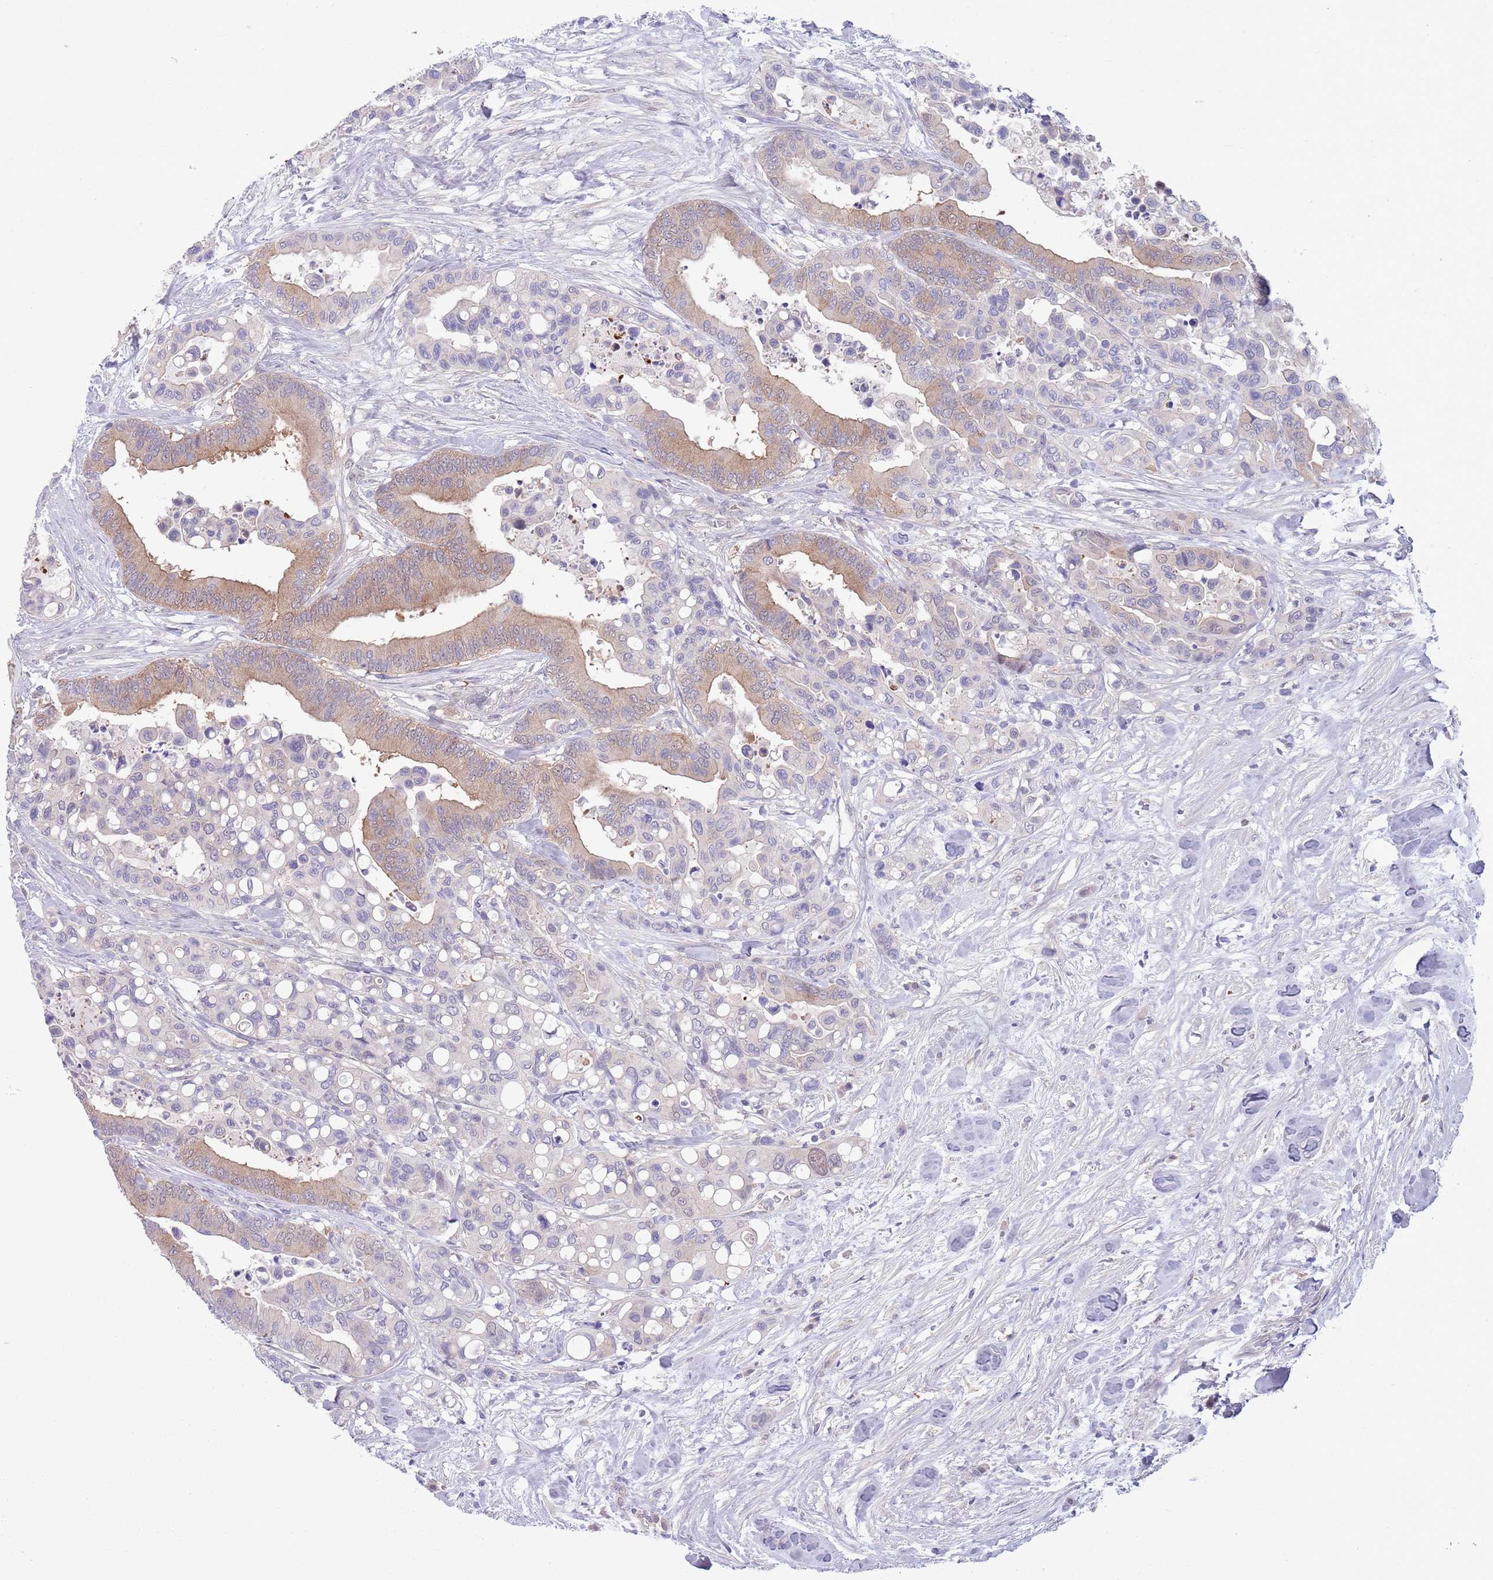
{"staining": {"intensity": "moderate", "quantity": "25%-75%", "location": "cytoplasmic/membranous"}, "tissue": "colorectal cancer", "cell_type": "Tumor cells", "image_type": "cancer", "snomed": [{"axis": "morphology", "description": "Adenocarcinoma, NOS"}, {"axis": "topography", "description": "Colon"}], "caption": "IHC micrograph of neoplastic tissue: adenocarcinoma (colorectal) stained using immunohistochemistry (IHC) exhibits medium levels of moderate protein expression localized specifically in the cytoplasmic/membranous of tumor cells, appearing as a cytoplasmic/membranous brown color.", "gene": "CLNS1A", "patient": {"sex": "male", "age": 82}}